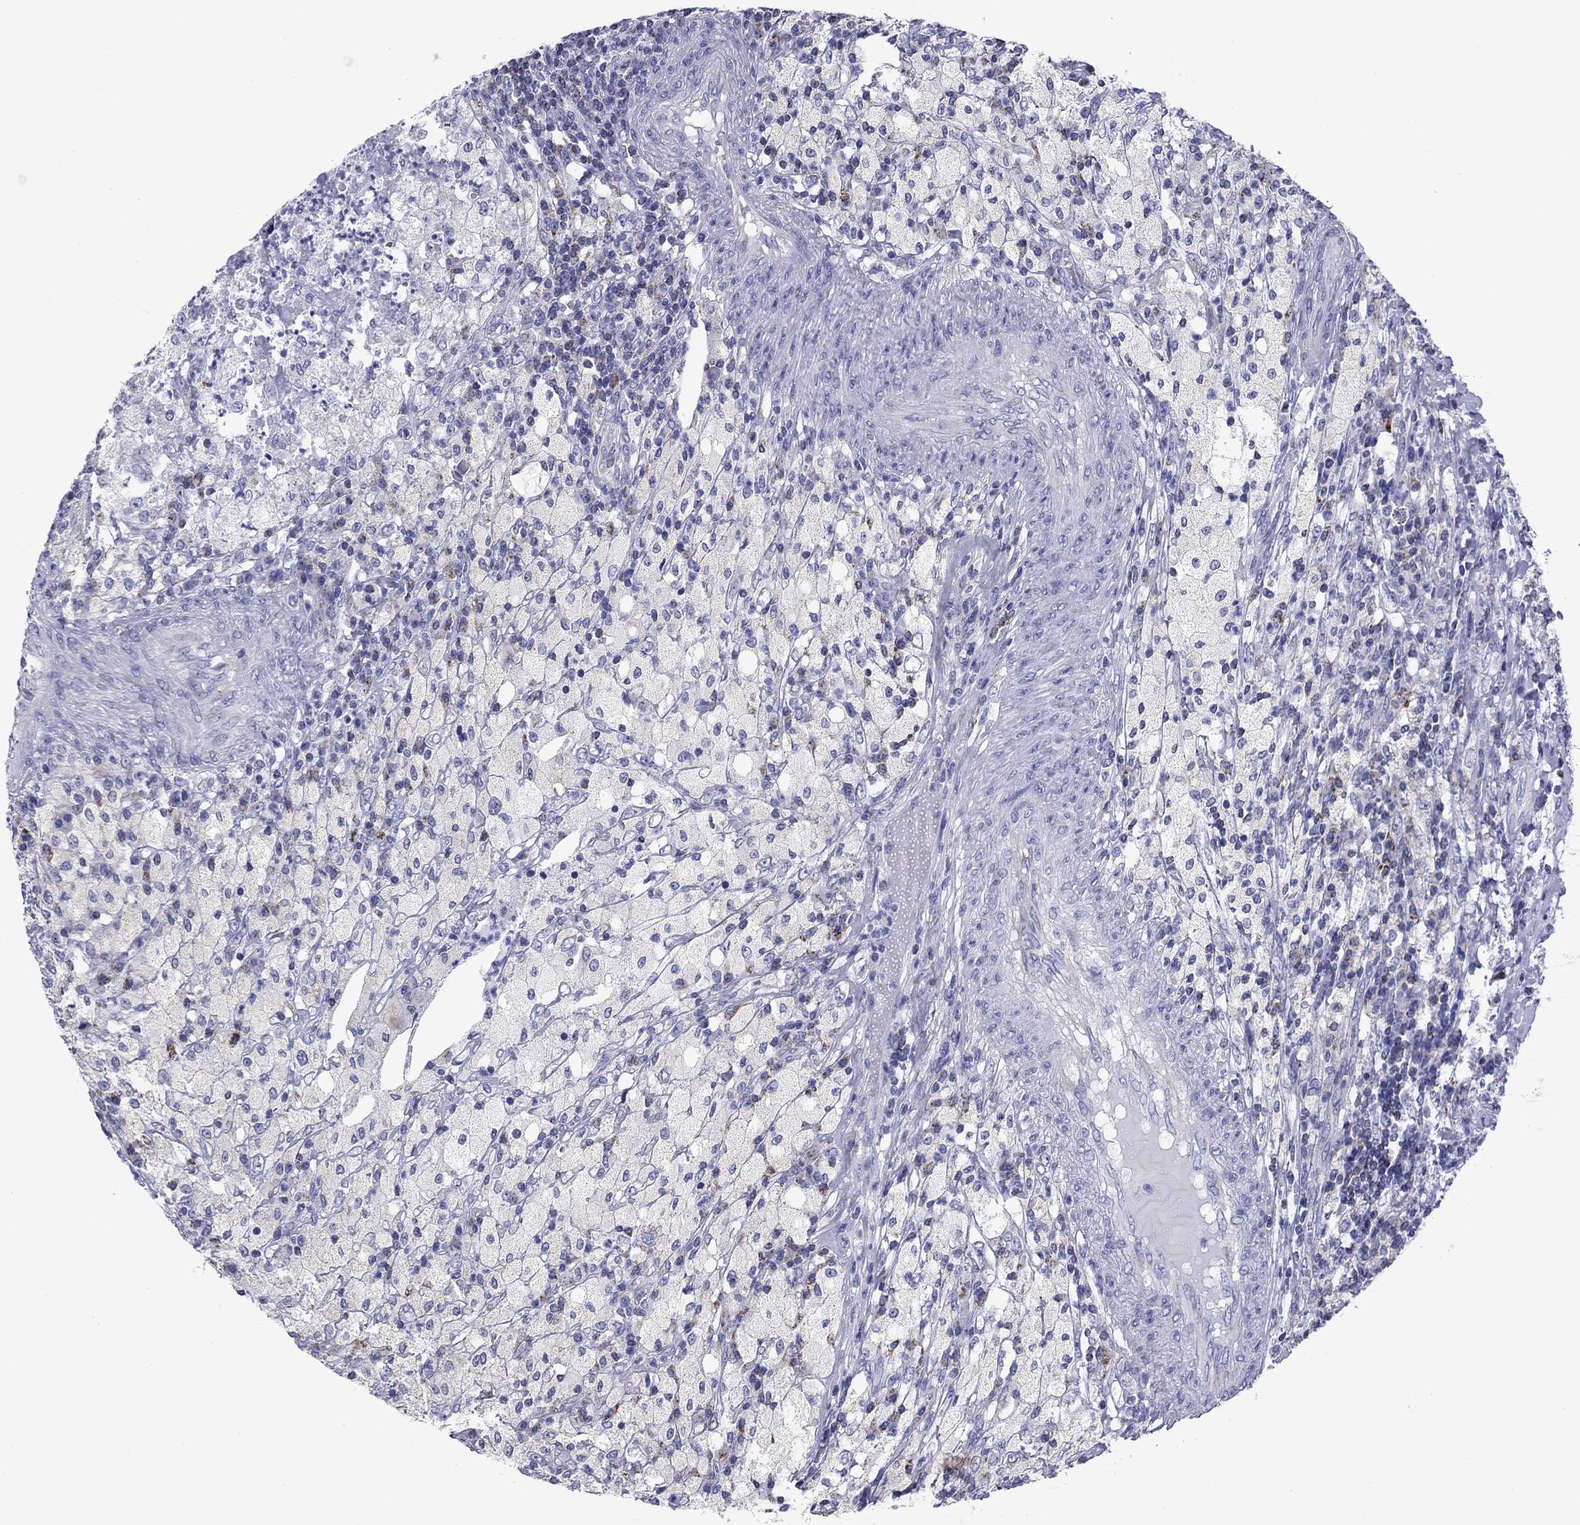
{"staining": {"intensity": "negative", "quantity": "none", "location": "none"}, "tissue": "testis cancer", "cell_type": "Tumor cells", "image_type": "cancer", "snomed": [{"axis": "morphology", "description": "Necrosis, NOS"}, {"axis": "morphology", "description": "Carcinoma, Embryonal, NOS"}, {"axis": "topography", "description": "Testis"}], "caption": "IHC histopathology image of human testis cancer stained for a protein (brown), which shows no staining in tumor cells.", "gene": "ACADSB", "patient": {"sex": "male", "age": 19}}